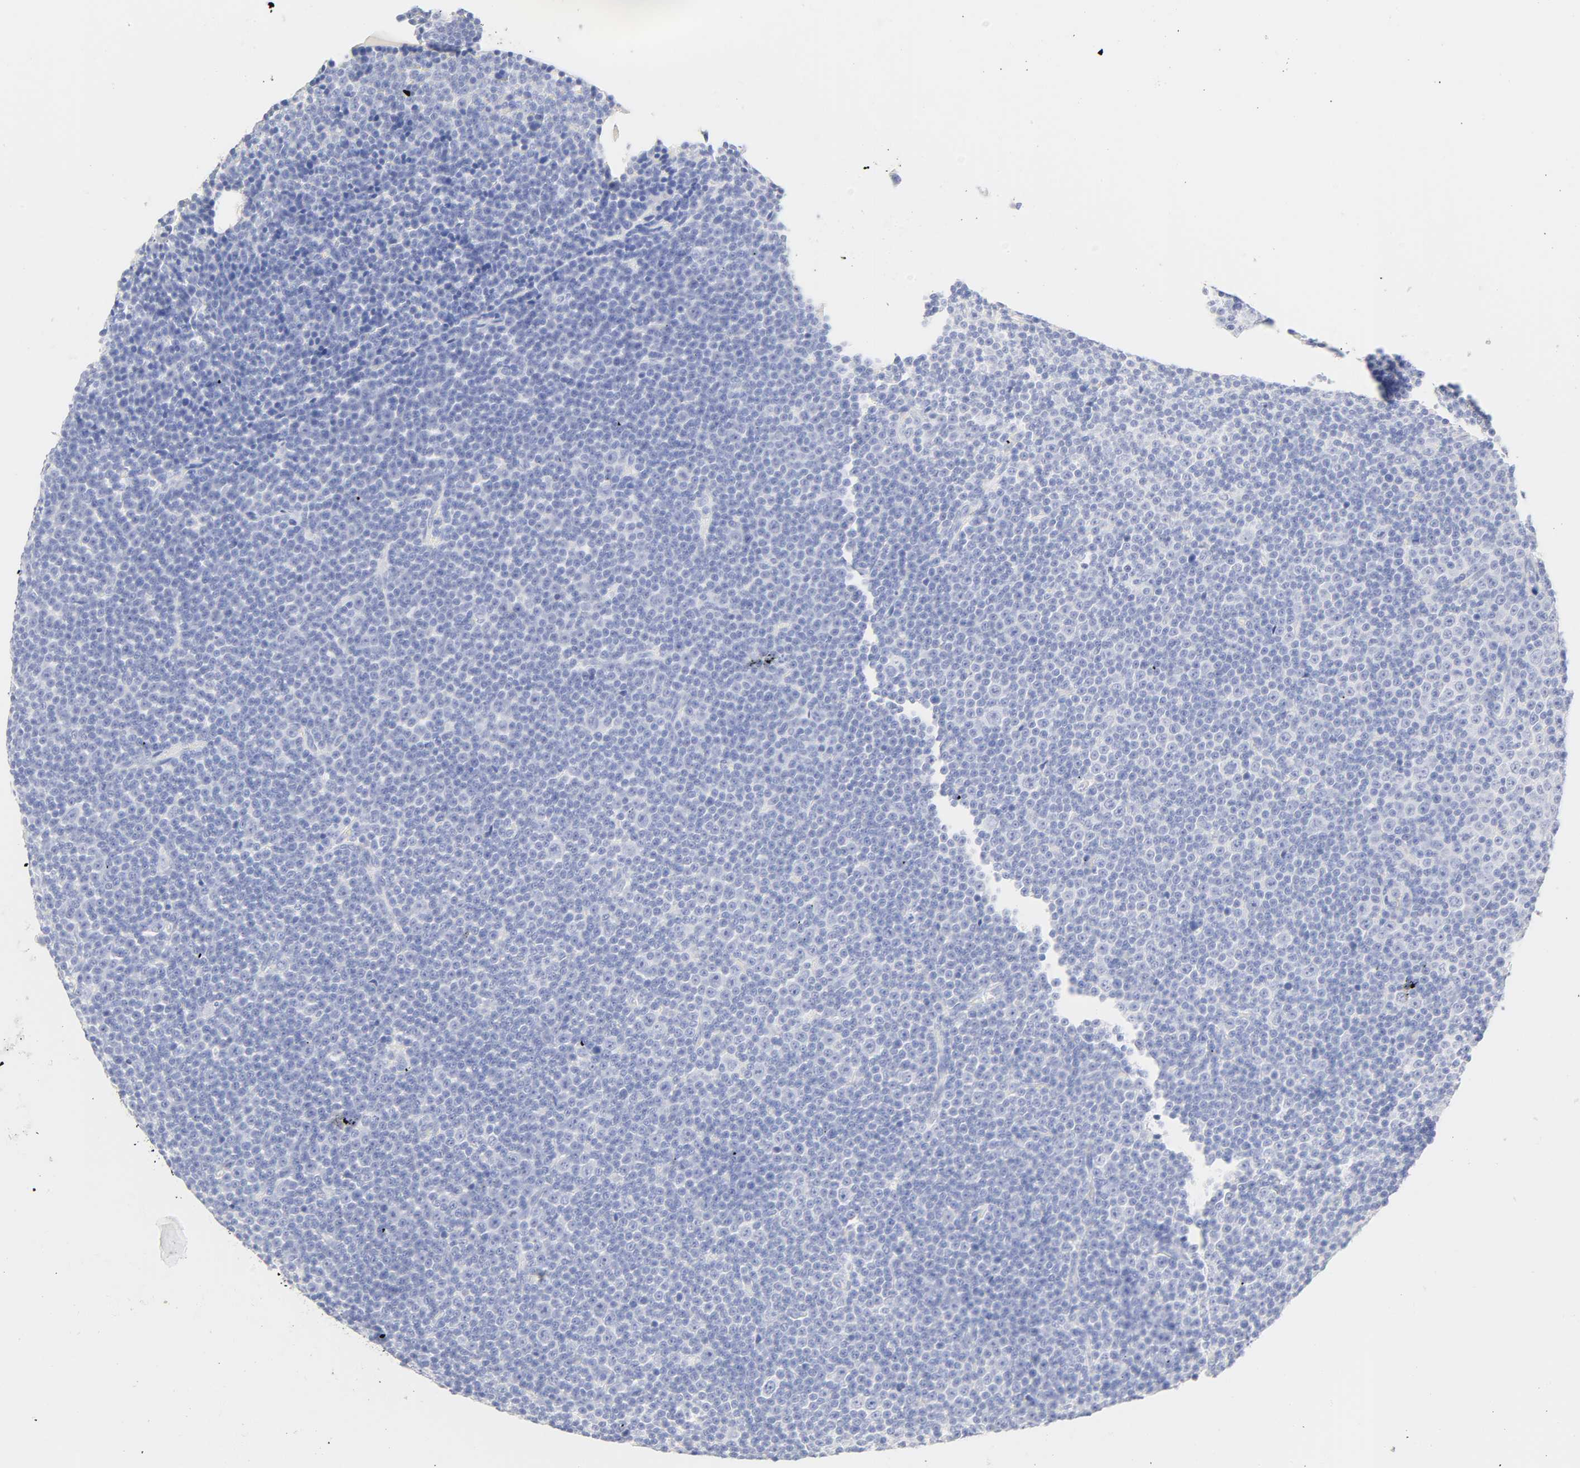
{"staining": {"intensity": "negative", "quantity": "none", "location": "none"}, "tissue": "lymphoma", "cell_type": "Tumor cells", "image_type": "cancer", "snomed": [{"axis": "morphology", "description": "Malignant lymphoma, non-Hodgkin's type, Low grade"}, {"axis": "topography", "description": "Lymph node"}], "caption": "This is an immunohistochemistry (IHC) image of human malignant lymphoma, non-Hodgkin's type (low-grade). There is no expression in tumor cells.", "gene": "SLCO1B3", "patient": {"sex": "female", "age": 67}}